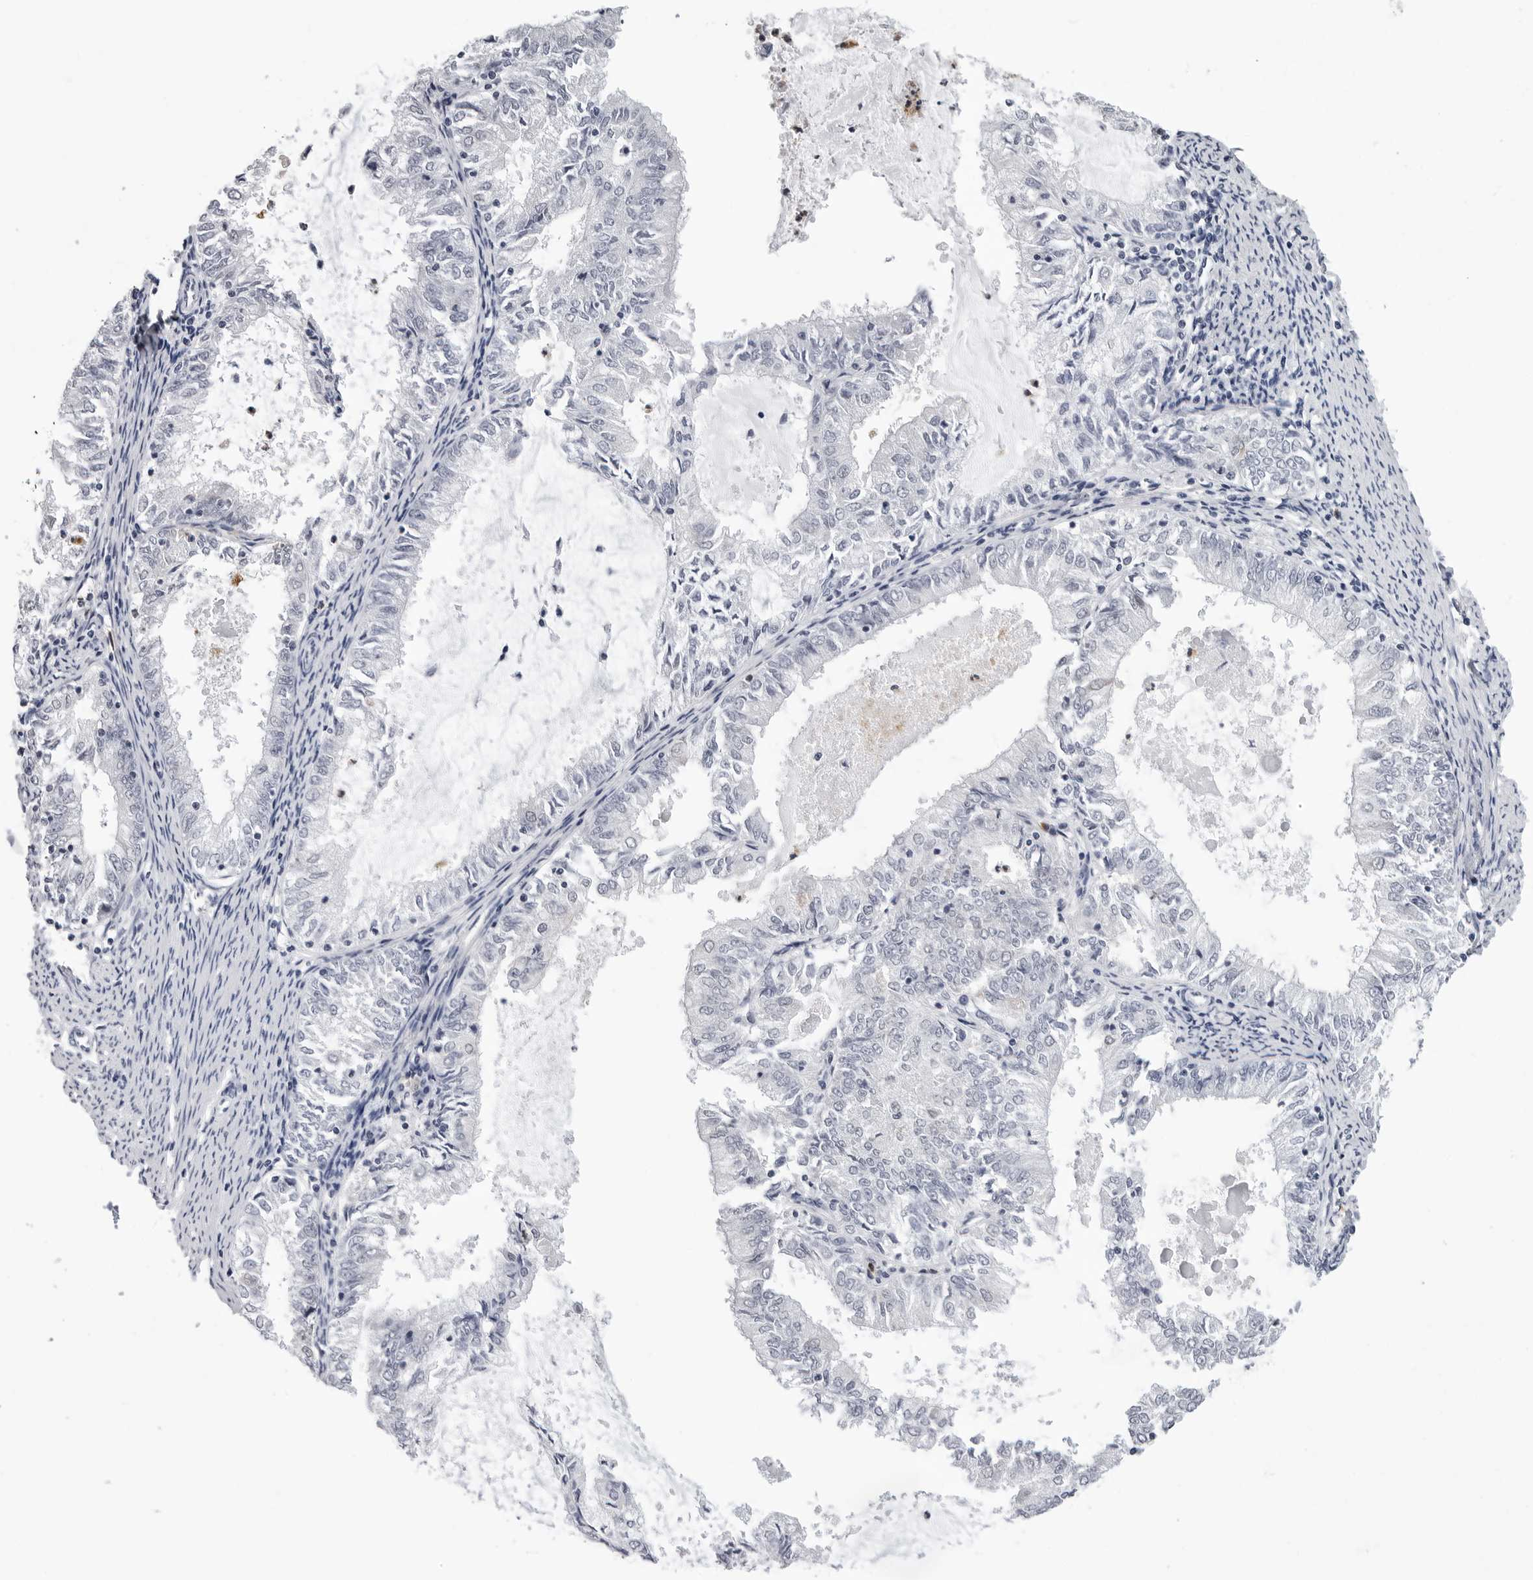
{"staining": {"intensity": "negative", "quantity": "none", "location": "none"}, "tissue": "endometrial cancer", "cell_type": "Tumor cells", "image_type": "cancer", "snomed": [{"axis": "morphology", "description": "Adenocarcinoma, NOS"}, {"axis": "topography", "description": "Endometrium"}], "caption": "A photomicrograph of human endometrial cancer (adenocarcinoma) is negative for staining in tumor cells. (DAB immunohistochemistry (IHC) with hematoxylin counter stain).", "gene": "TRMT13", "patient": {"sex": "female", "age": 57}}